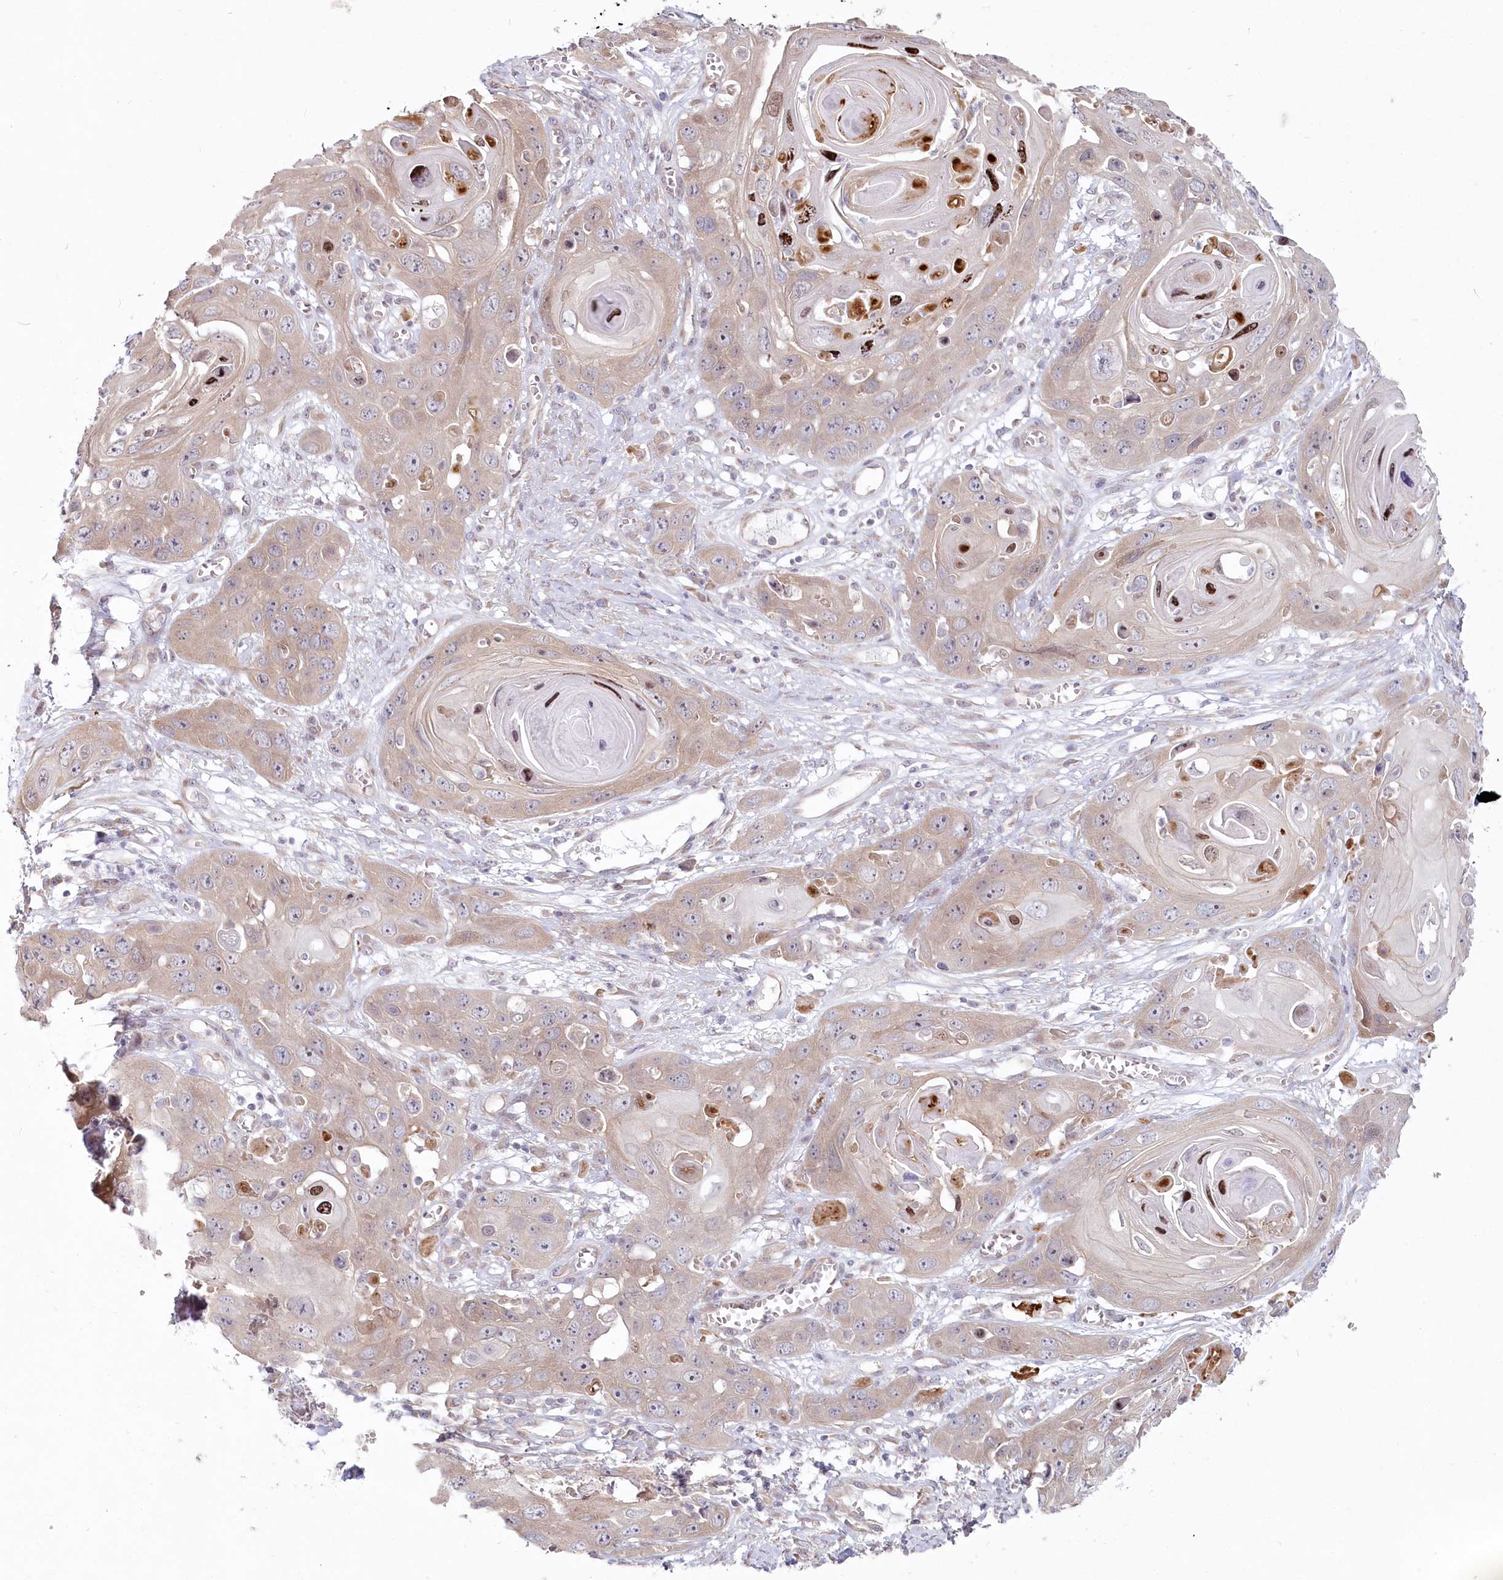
{"staining": {"intensity": "moderate", "quantity": "<25%", "location": "nuclear"}, "tissue": "skin cancer", "cell_type": "Tumor cells", "image_type": "cancer", "snomed": [{"axis": "morphology", "description": "Squamous cell carcinoma, NOS"}, {"axis": "topography", "description": "Skin"}], "caption": "Brown immunohistochemical staining in squamous cell carcinoma (skin) reveals moderate nuclear staining in about <25% of tumor cells. (DAB (3,3'-diaminobenzidine) = brown stain, brightfield microscopy at high magnification).", "gene": "SPINK13", "patient": {"sex": "male", "age": 55}}